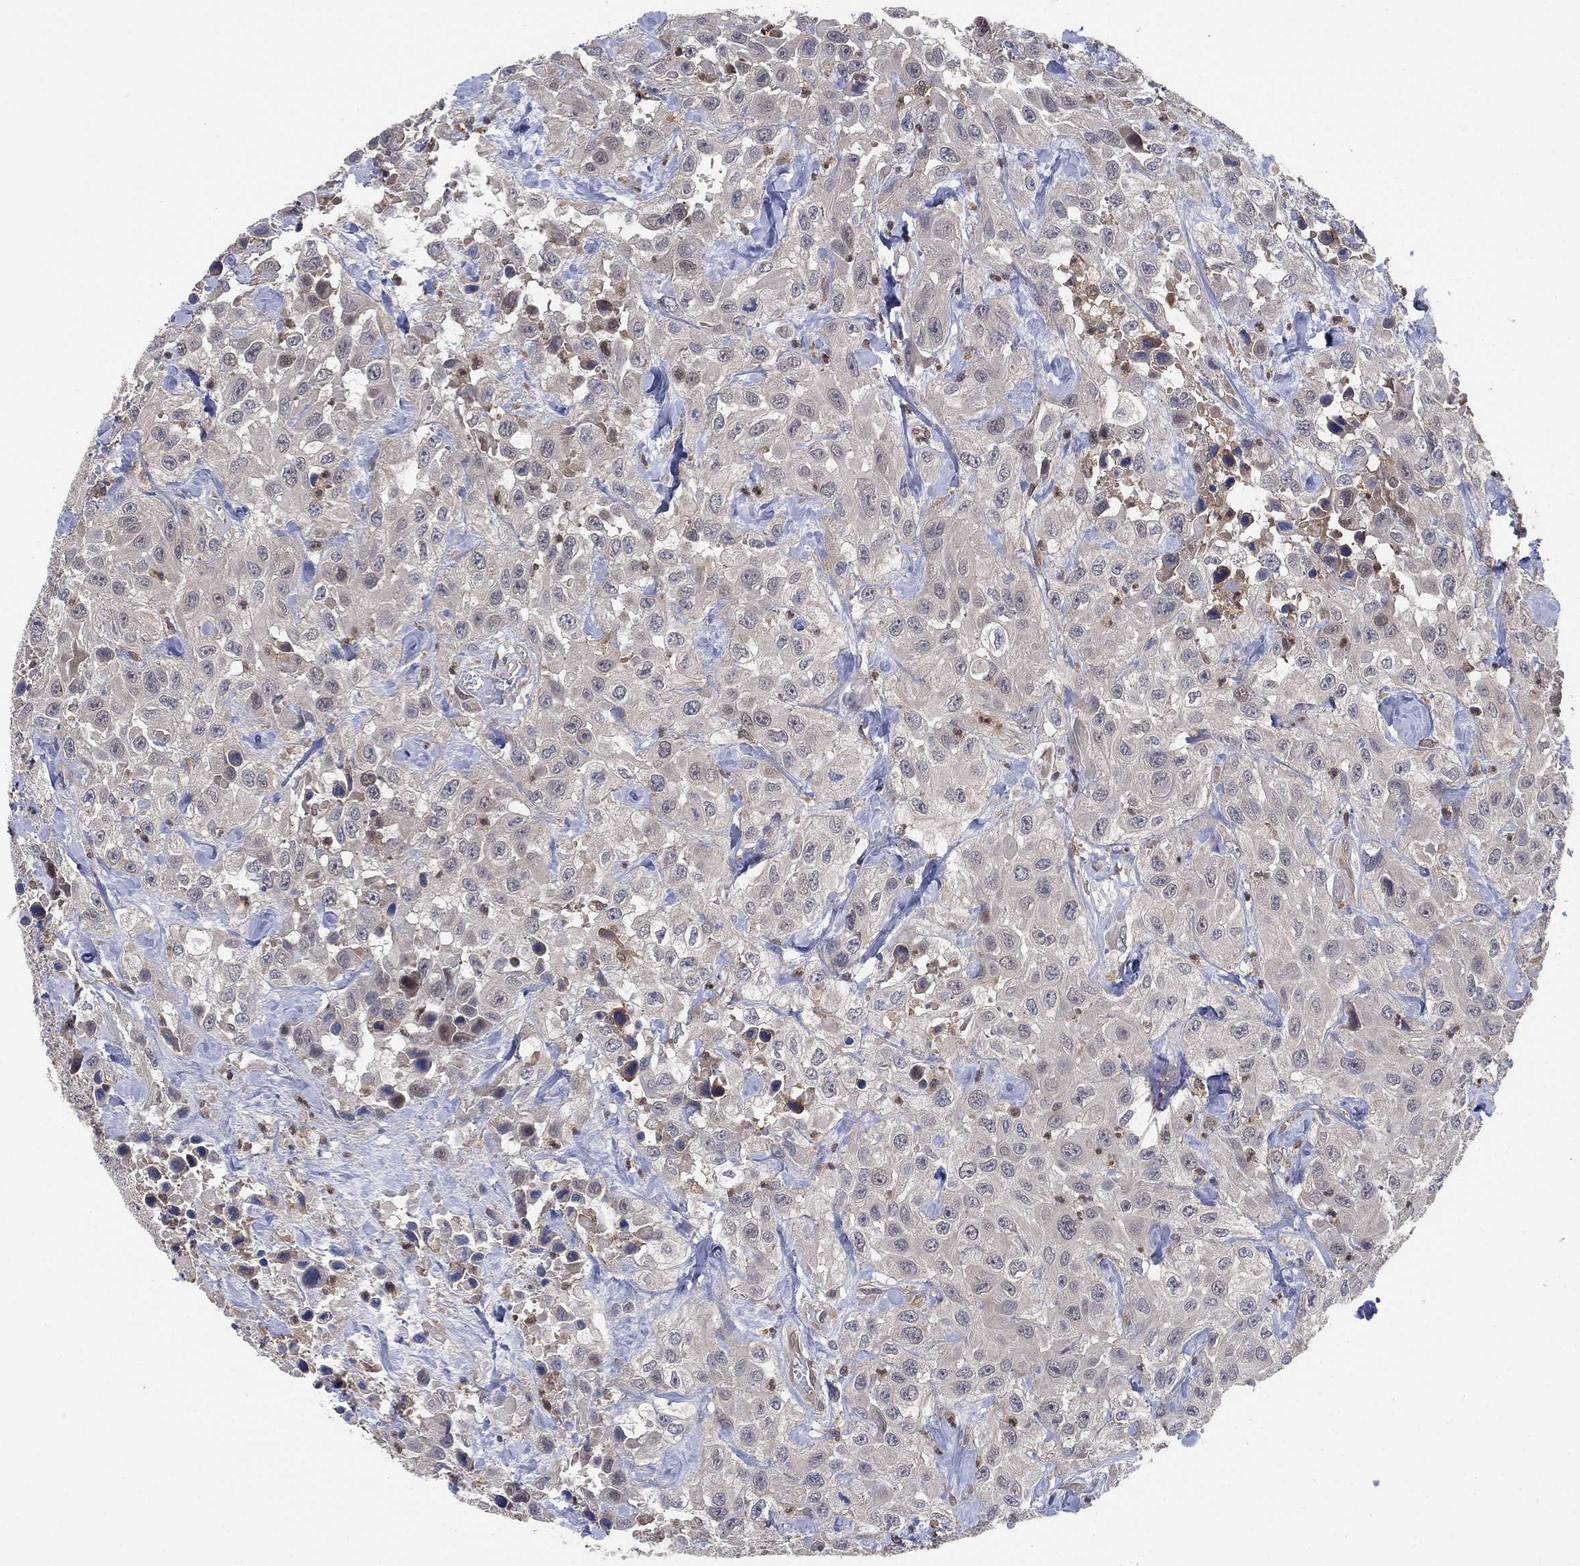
{"staining": {"intensity": "negative", "quantity": "none", "location": "none"}, "tissue": "urothelial cancer", "cell_type": "Tumor cells", "image_type": "cancer", "snomed": [{"axis": "morphology", "description": "Urothelial carcinoma, High grade"}, {"axis": "topography", "description": "Urinary bladder"}], "caption": "A high-resolution micrograph shows immunohistochemistry (IHC) staining of high-grade urothelial carcinoma, which displays no significant positivity in tumor cells.", "gene": "FES", "patient": {"sex": "male", "age": 79}}